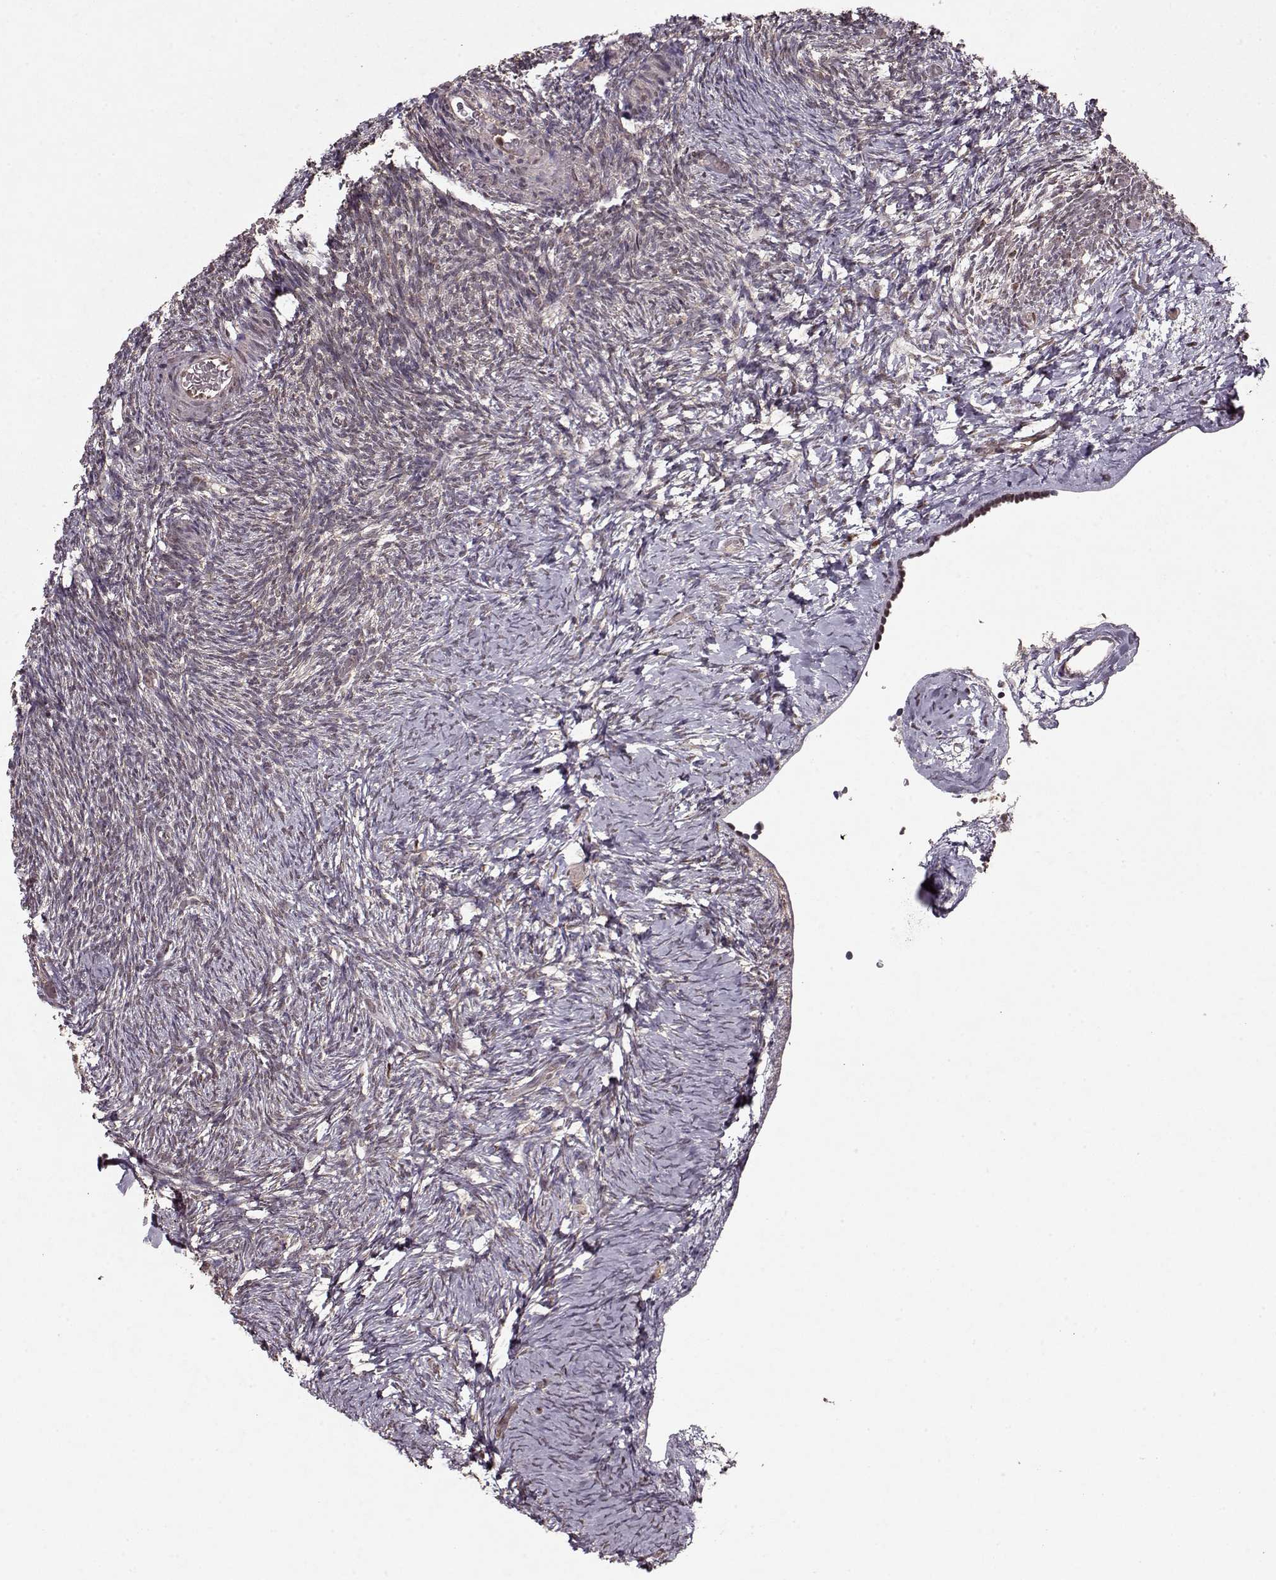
{"staining": {"intensity": "weak", "quantity": ">75%", "location": "cytoplasmic/membranous"}, "tissue": "ovary", "cell_type": "Ovarian stroma cells", "image_type": "normal", "snomed": [{"axis": "morphology", "description": "Normal tissue, NOS"}, {"axis": "topography", "description": "Ovary"}], "caption": "Immunohistochemistry photomicrograph of unremarkable human ovary stained for a protein (brown), which displays low levels of weak cytoplasmic/membranous expression in approximately >75% of ovarian stroma cells.", "gene": "PSMA7", "patient": {"sex": "female", "age": 39}}